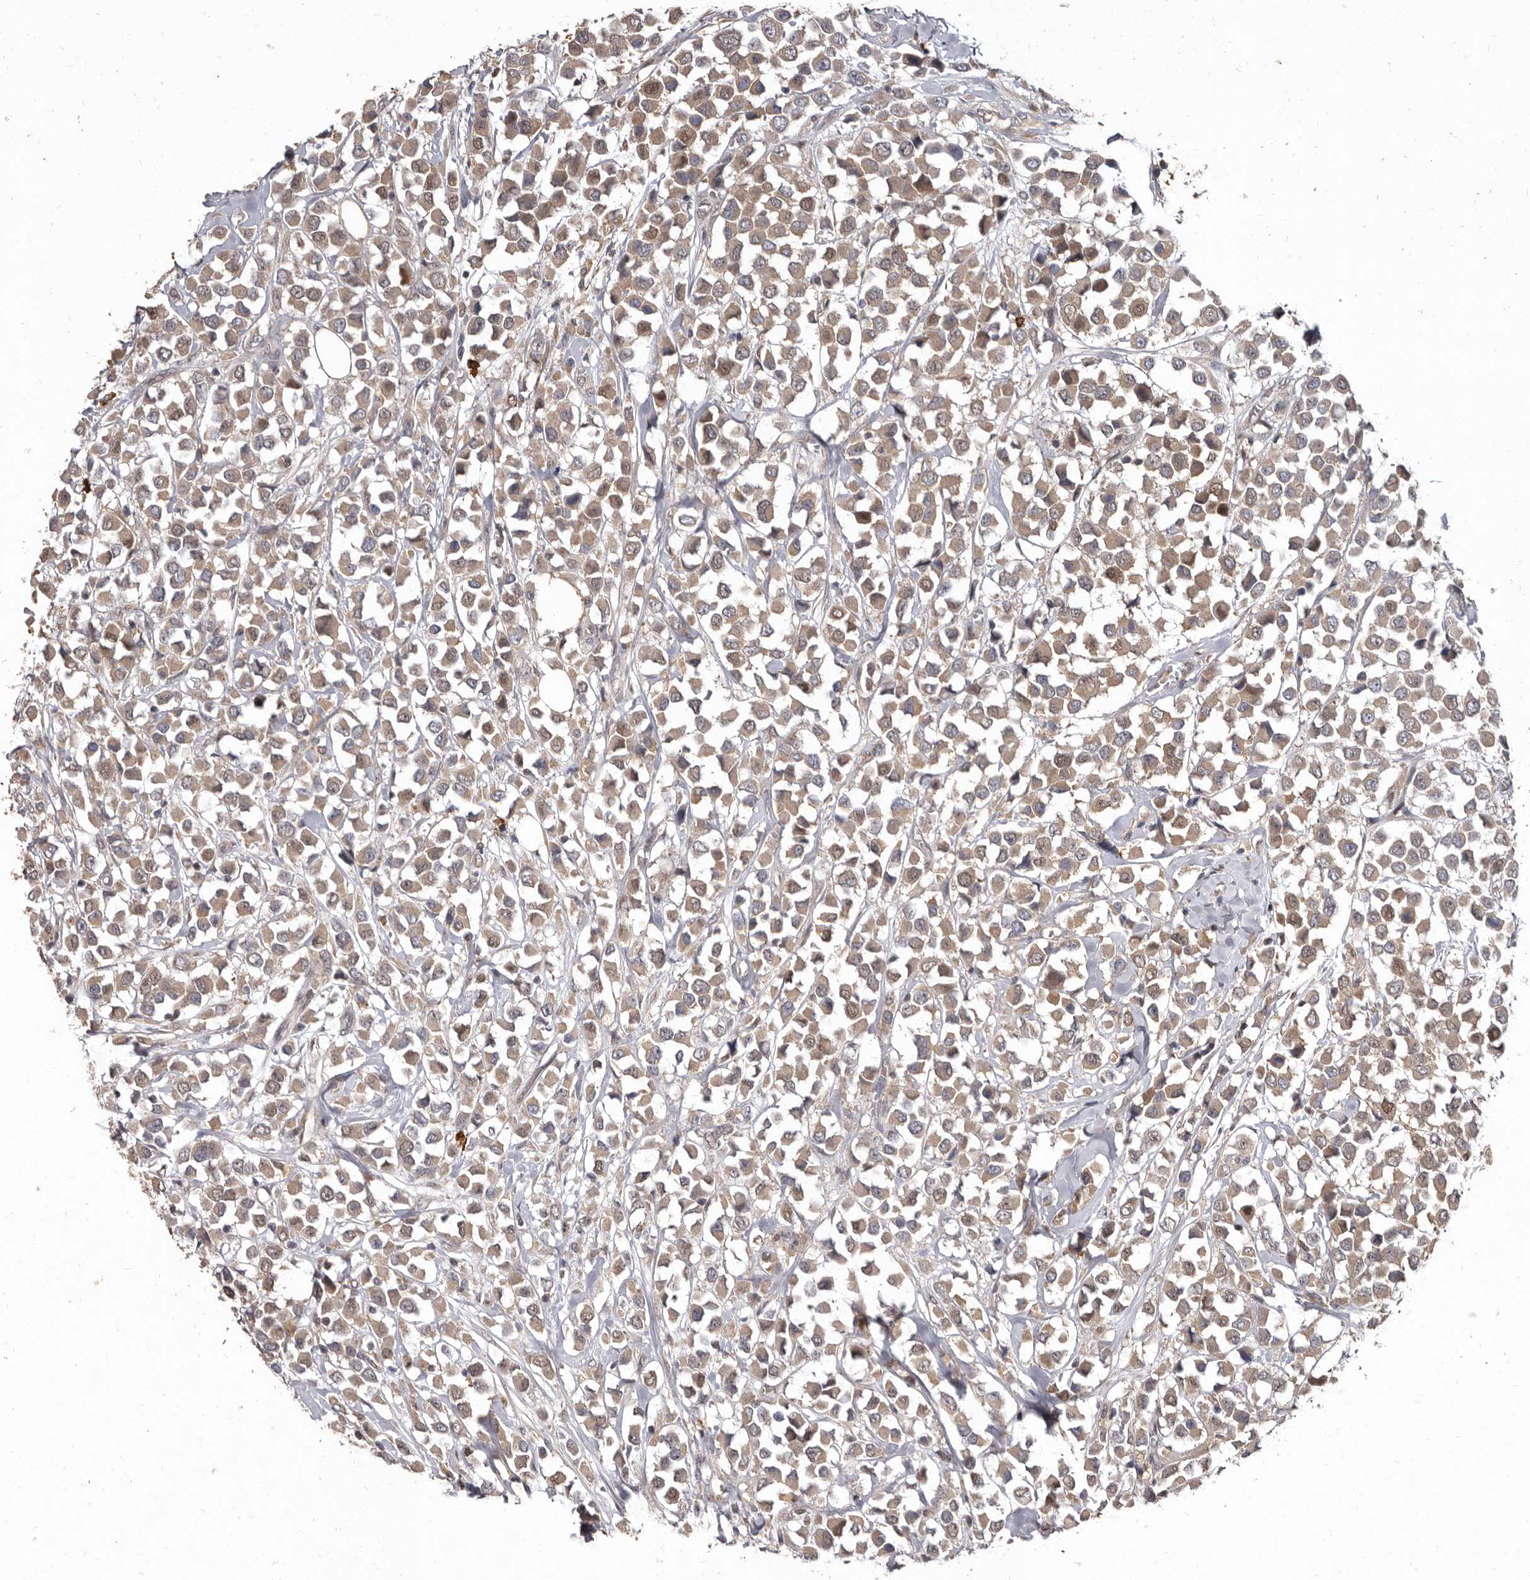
{"staining": {"intensity": "moderate", "quantity": ">75%", "location": "cytoplasmic/membranous,nuclear"}, "tissue": "breast cancer", "cell_type": "Tumor cells", "image_type": "cancer", "snomed": [{"axis": "morphology", "description": "Duct carcinoma"}, {"axis": "topography", "description": "Breast"}], "caption": "A high-resolution histopathology image shows IHC staining of breast cancer (invasive ductal carcinoma), which reveals moderate cytoplasmic/membranous and nuclear staining in about >75% of tumor cells. (IHC, brightfield microscopy, high magnification).", "gene": "ACLY", "patient": {"sex": "female", "age": 61}}